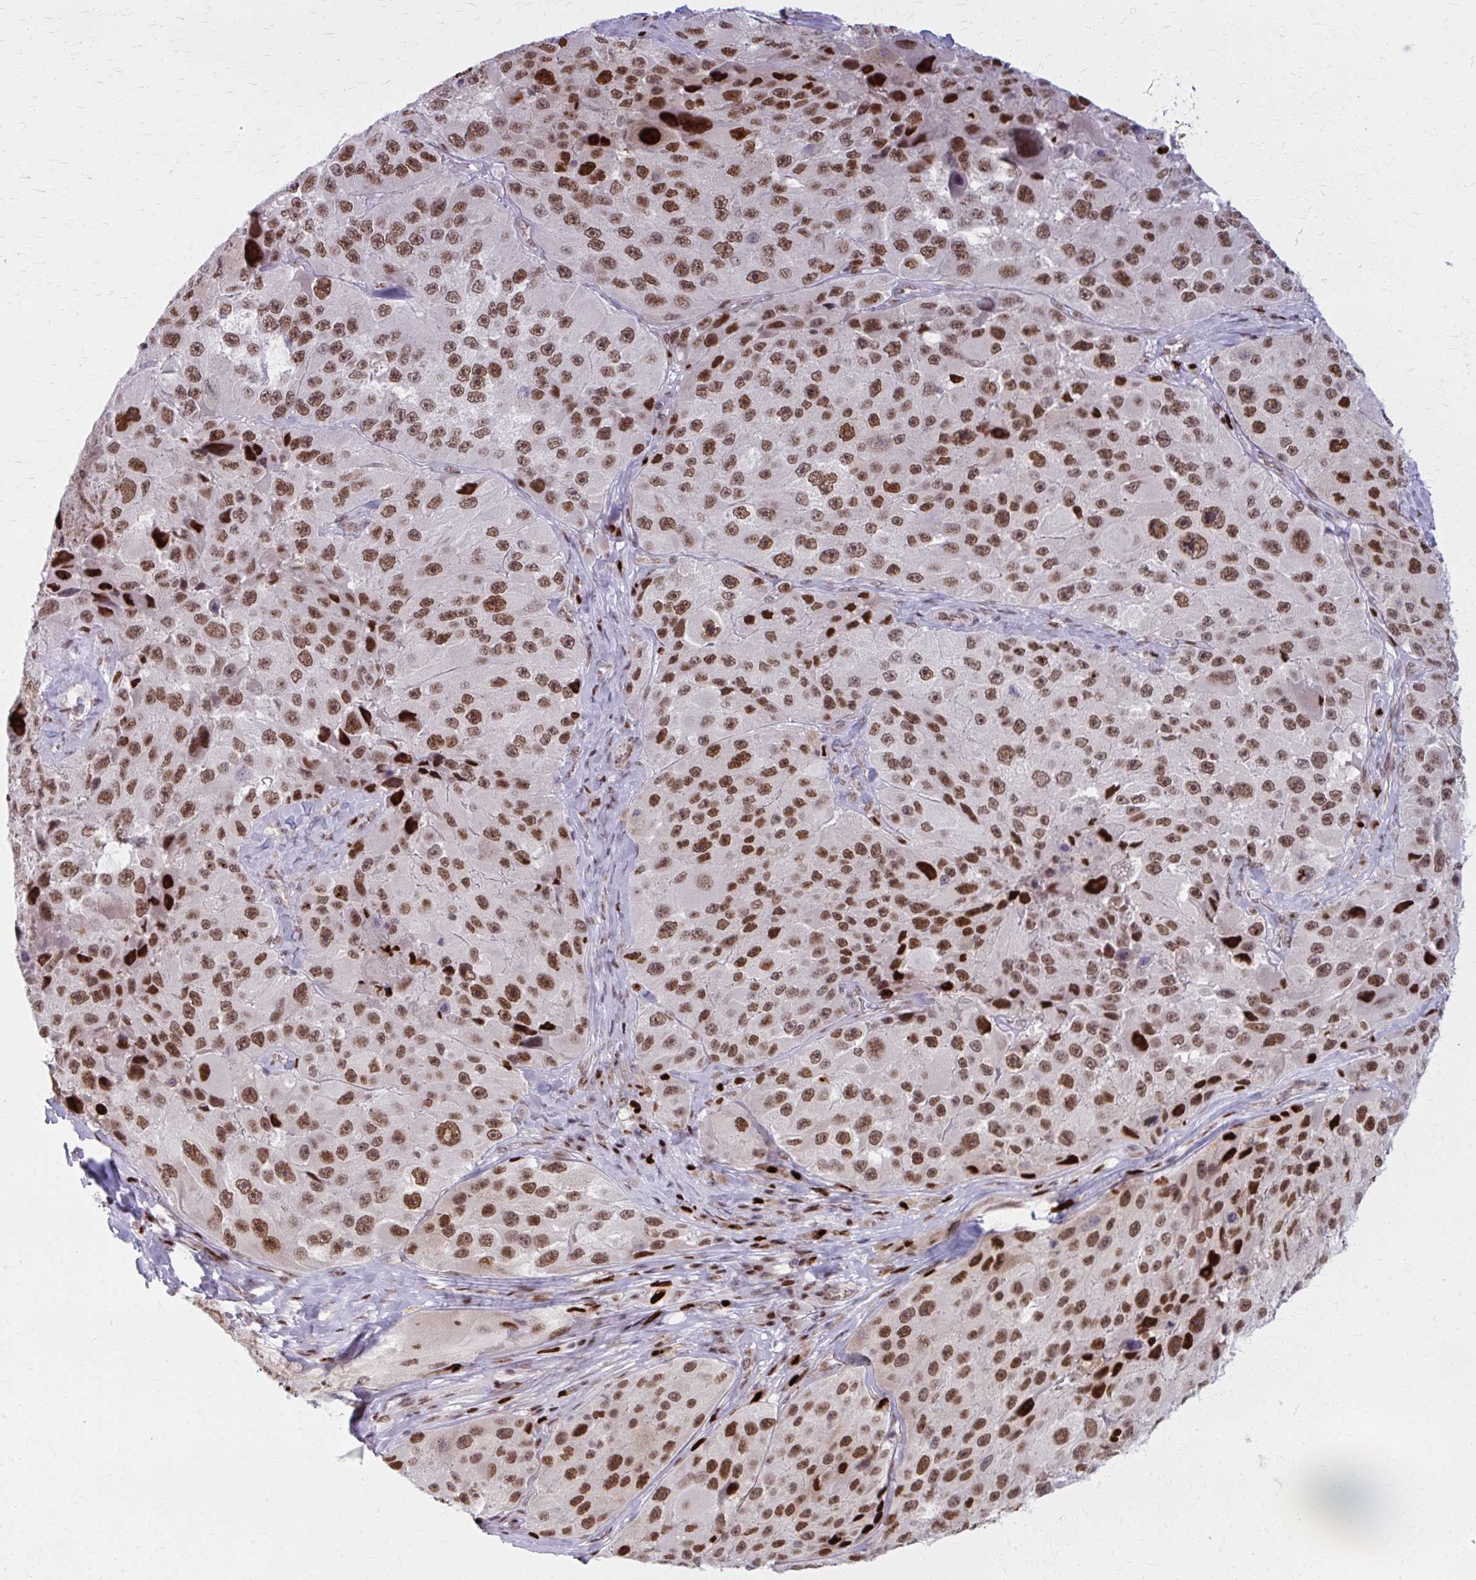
{"staining": {"intensity": "moderate", "quantity": ">75%", "location": "nuclear"}, "tissue": "melanoma", "cell_type": "Tumor cells", "image_type": "cancer", "snomed": [{"axis": "morphology", "description": "Malignant melanoma, Metastatic site"}, {"axis": "topography", "description": "Lymph node"}], "caption": "IHC micrograph of human malignant melanoma (metastatic site) stained for a protein (brown), which exhibits medium levels of moderate nuclear staining in approximately >75% of tumor cells.", "gene": "ZNF559", "patient": {"sex": "male", "age": 62}}